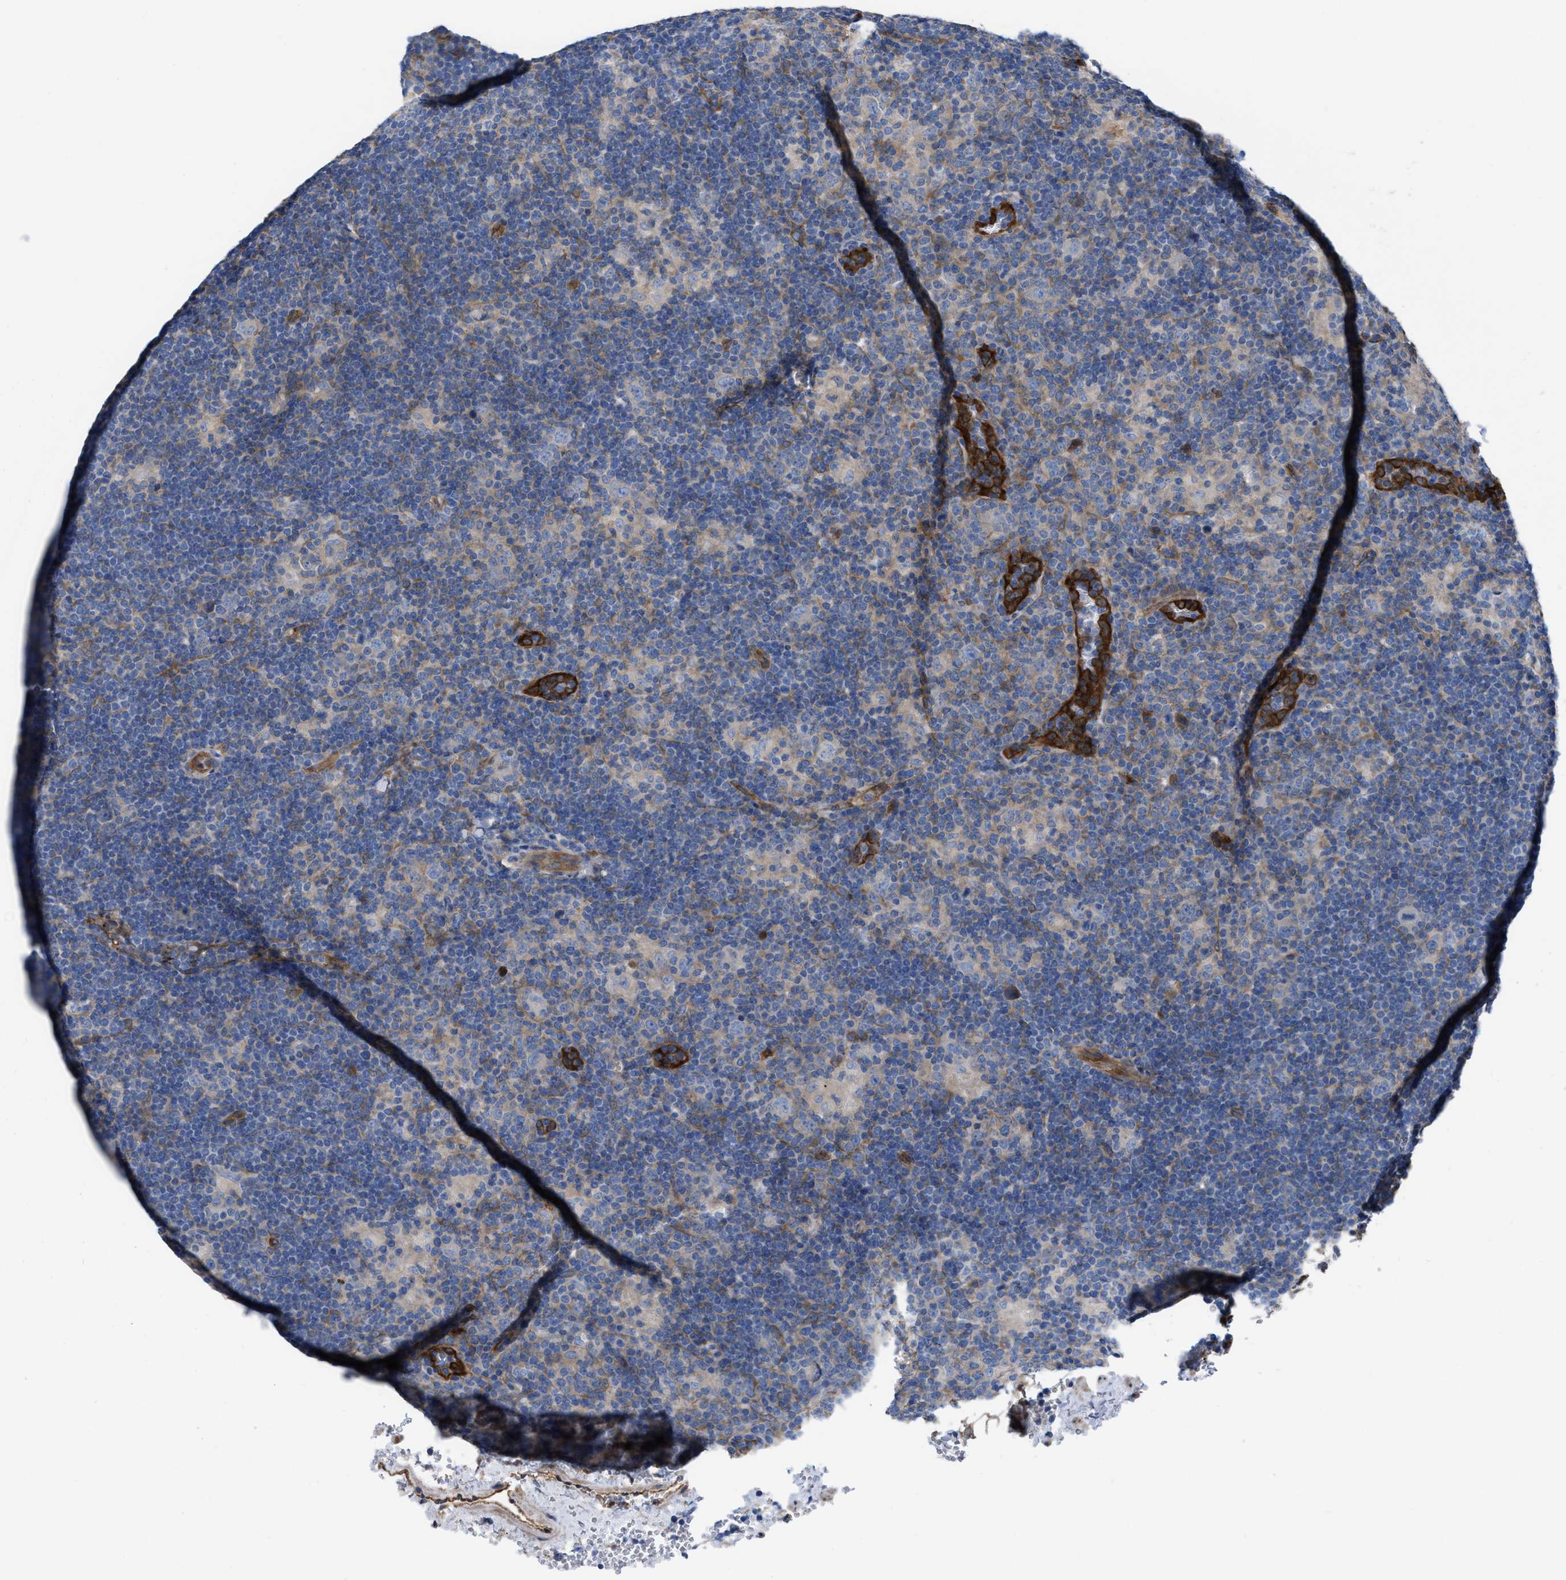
{"staining": {"intensity": "negative", "quantity": "none", "location": "none"}, "tissue": "lymphoma", "cell_type": "Tumor cells", "image_type": "cancer", "snomed": [{"axis": "morphology", "description": "Hodgkin's disease, NOS"}, {"axis": "topography", "description": "Lymph node"}], "caption": "Tumor cells show no significant staining in Hodgkin's disease.", "gene": "TRIOBP", "patient": {"sex": "female", "age": 57}}